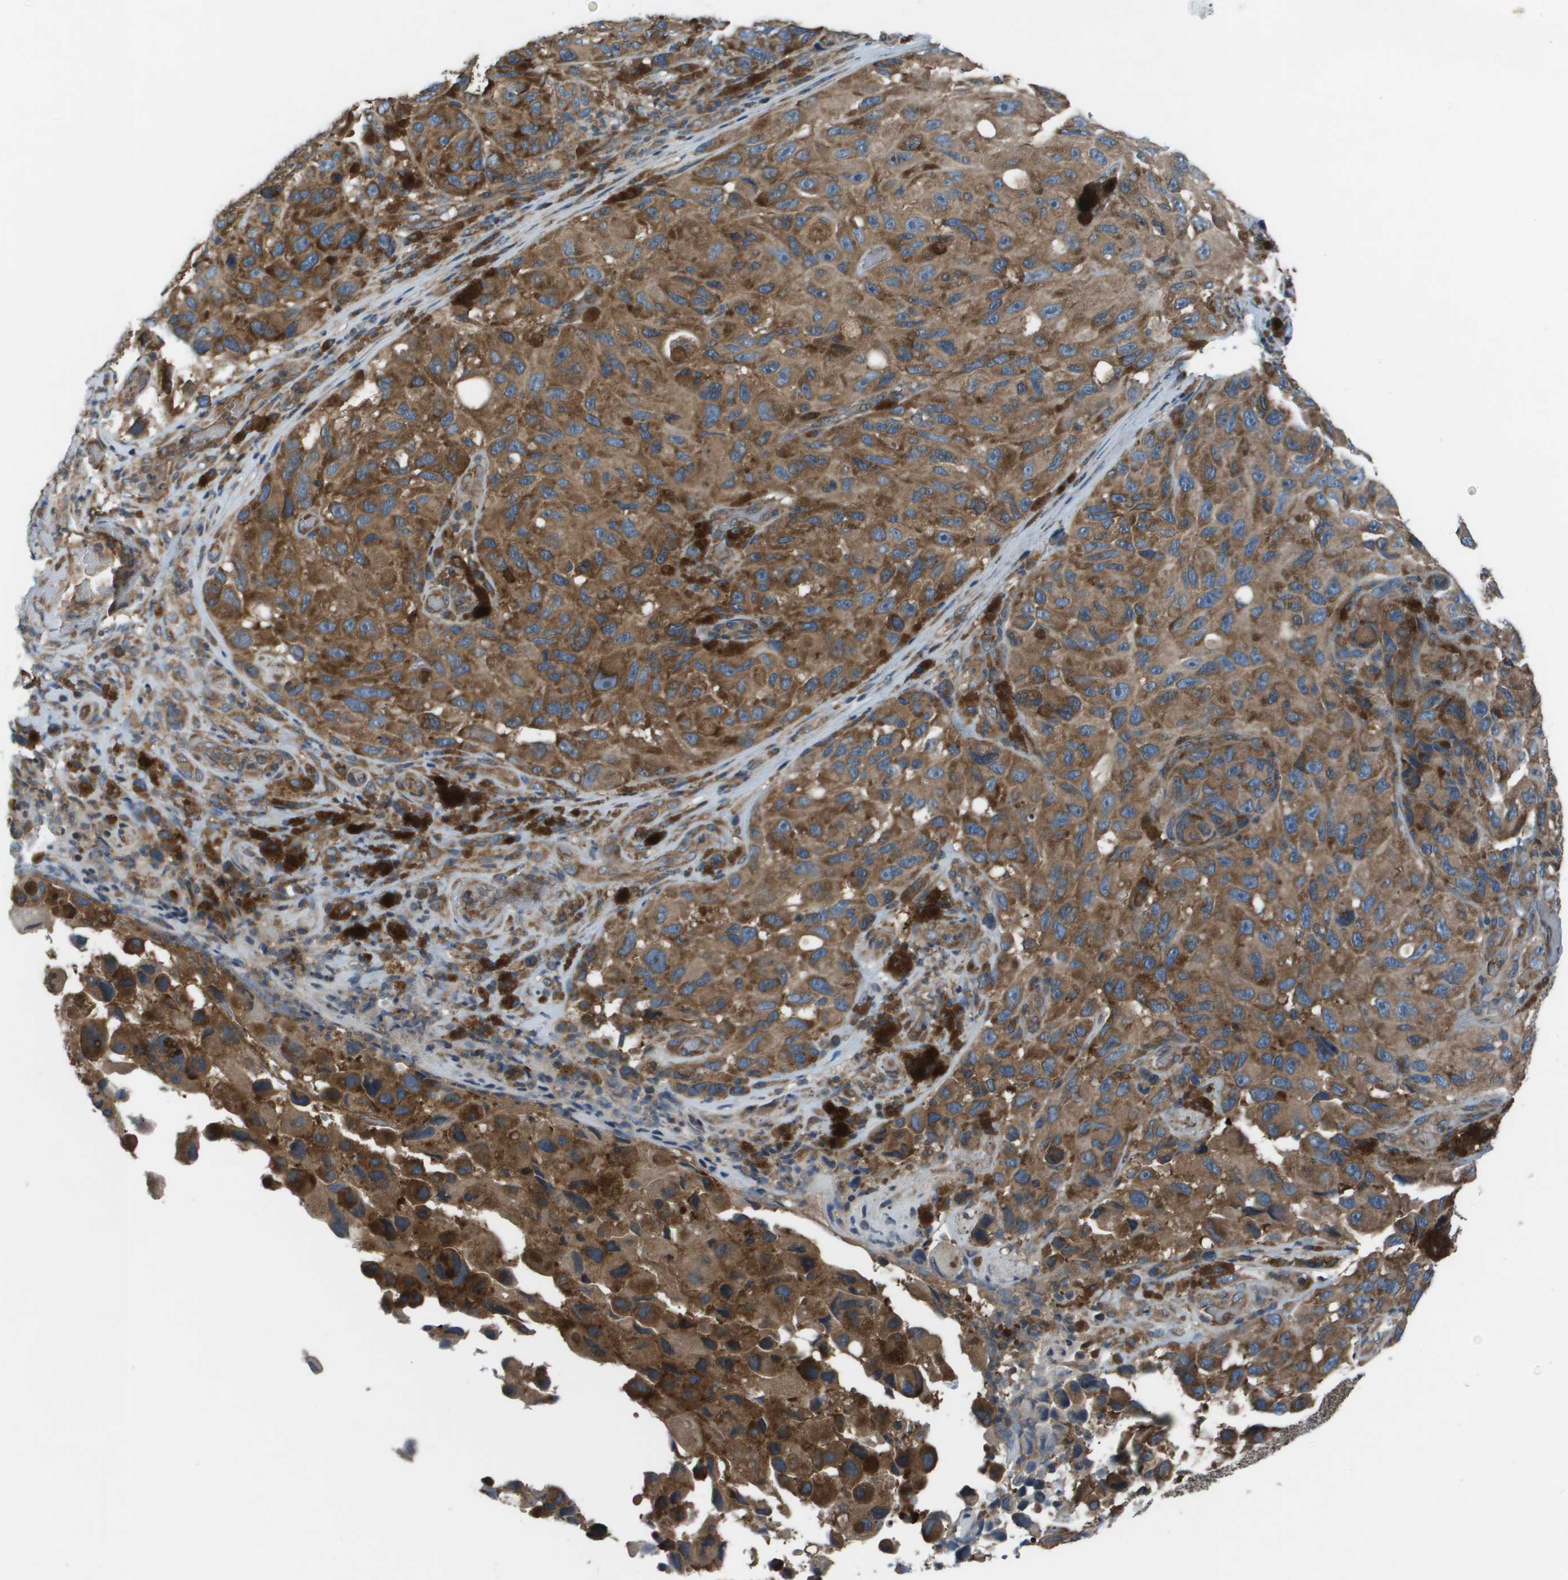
{"staining": {"intensity": "moderate", "quantity": ">75%", "location": "cytoplasmic/membranous"}, "tissue": "melanoma", "cell_type": "Tumor cells", "image_type": "cancer", "snomed": [{"axis": "morphology", "description": "Malignant melanoma, NOS"}, {"axis": "topography", "description": "Skin"}], "caption": "High-magnification brightfield microscopy of melanoma stained with DAB (brown) and counterstained with hematoxylin (blue). tumor cells exhibit moderate cytoplasmic/membranous staining is identified in about>75% of cells. (DAB (3,3'-diaminobenzidine) IHC, brown staining for protein, blue staining for nuclei).", "gene": "EIF3B", "patient": {"sex": "female", "age": 73}}